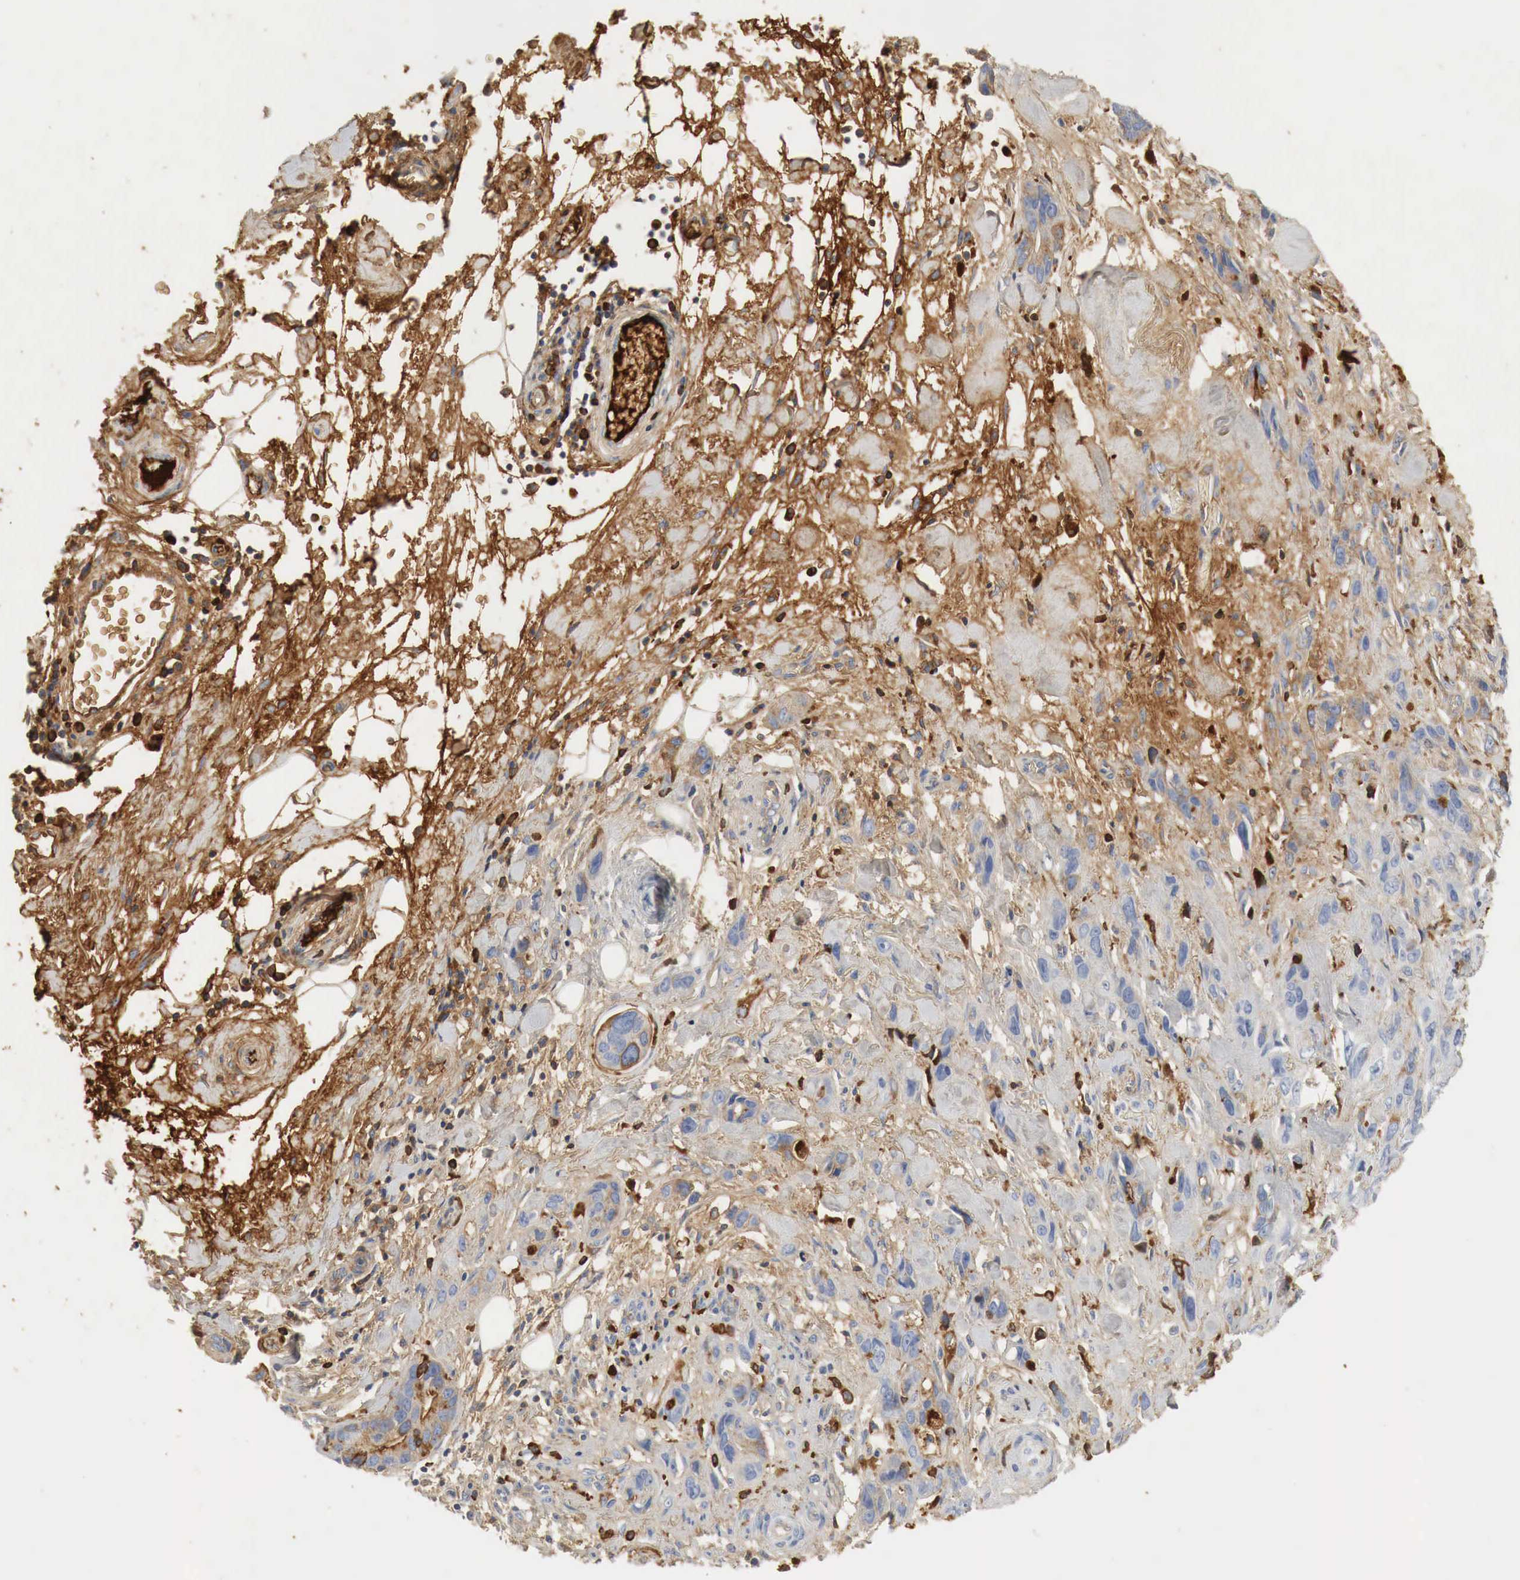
{"staining": {"intensity": "weak", "quantity": "<25%", "location": "cytoplasmic/membranous"}, "tissue": "stomach cancer", "cell_type": "Tumor cells", "image_type": "cancer", "snomed": [{"axis": "morphology", "description": "Adenocarcinoma, NOS"}, {"axis": "topography", "description": "Stomach, upper"}], "caption": "Protein analysis of stomach cancer (adenocarcinoma) displays no significant staining in tumor cells.", "gene": "IGLC3", "patient": {"sex": "male", "age": 47}}